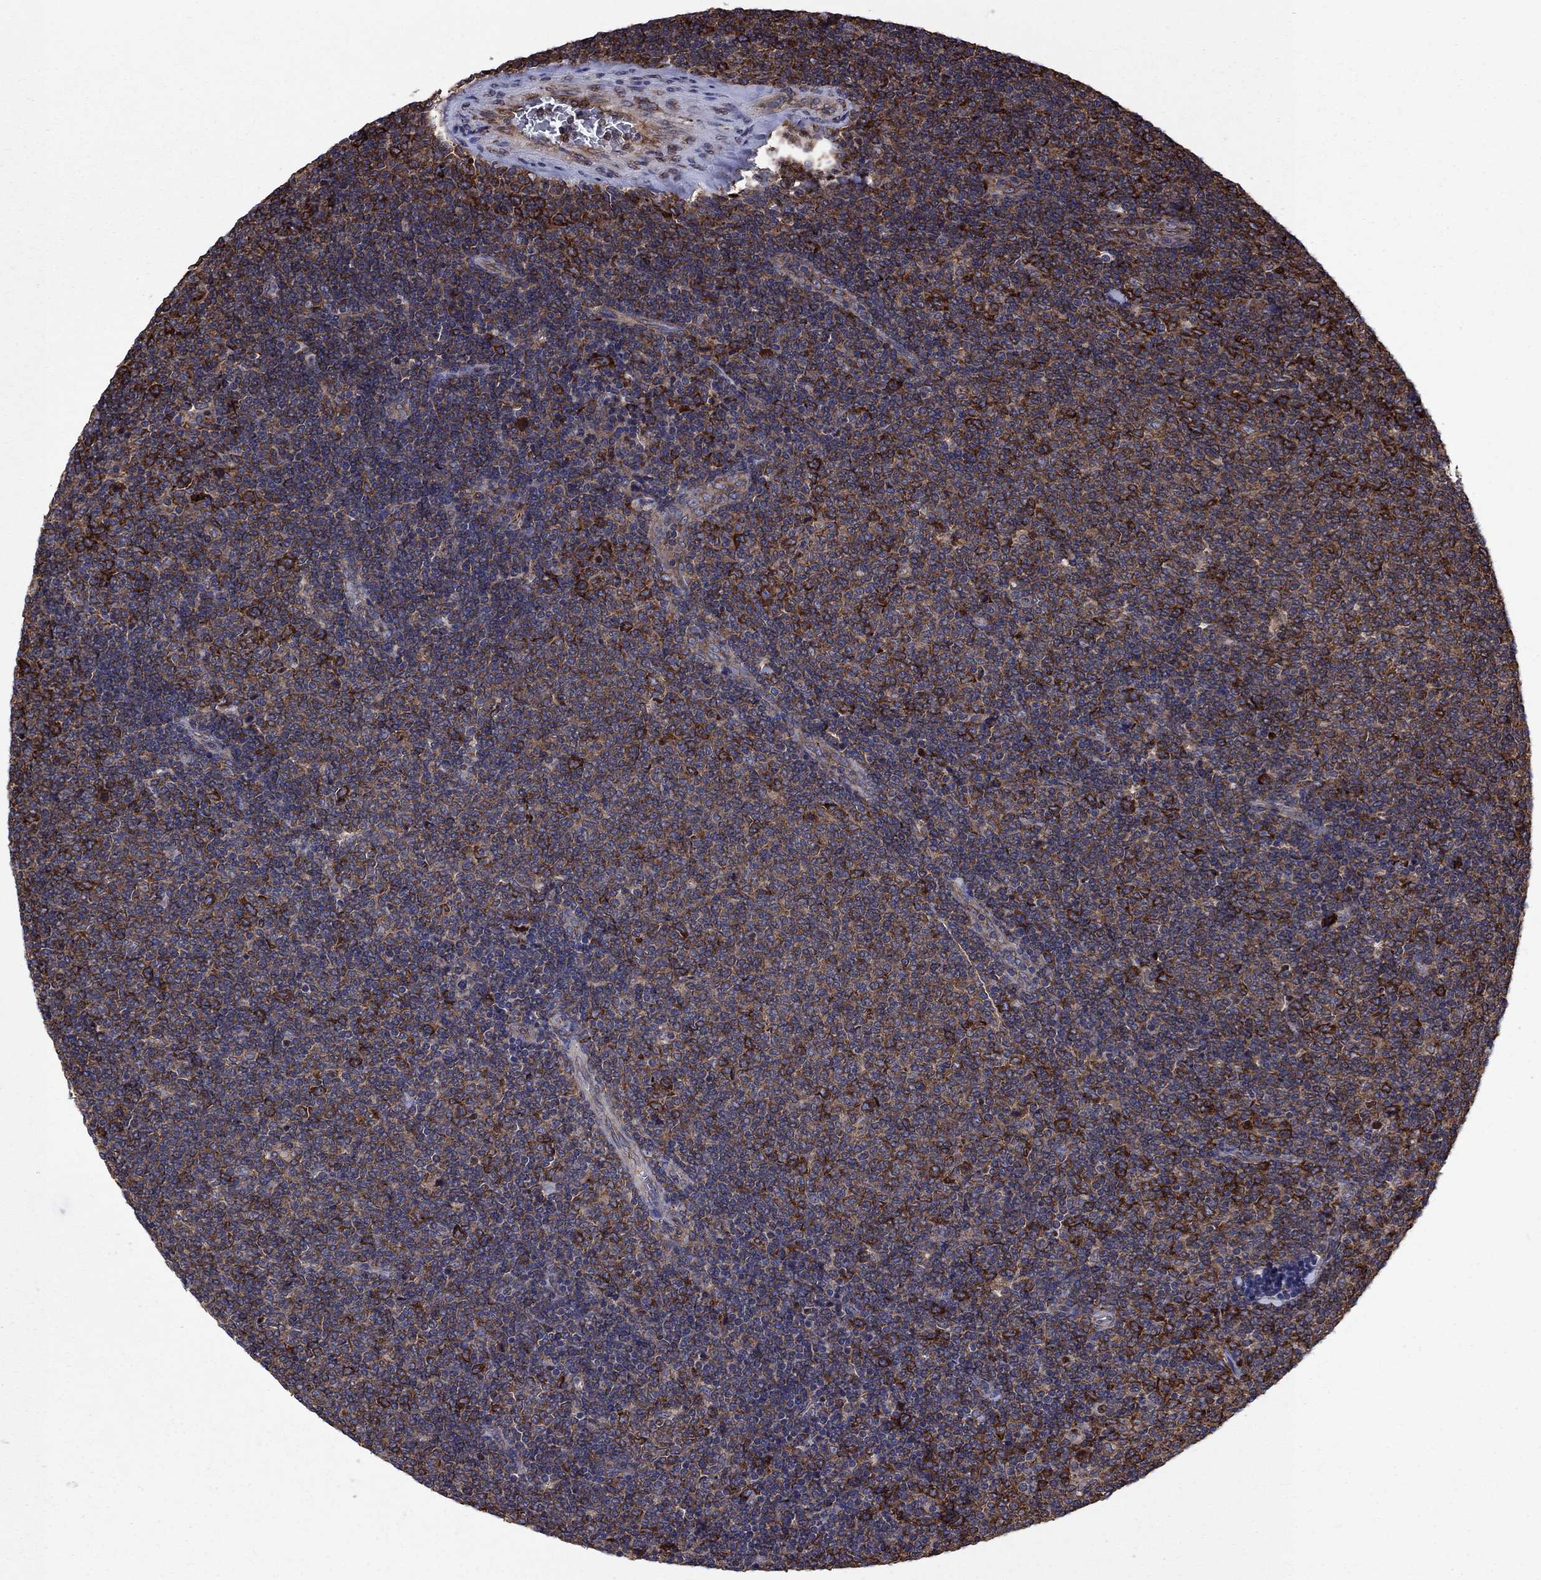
{"staining": {"intensity": "strong", "quantity": "25%-75%", "location": "cytoplasmic/membranous"}, "tissue": "lymphoma", "cell_type": "Tumor cells", "image_type": "cancer", "snomed": [{"axis": "morphology", "description": "Malignant lymphoma, non-Hodgkin's type, Low grade"}, {"axis": "topography", "description": "Lymph node"}], "caption": "Immunohistochemistry micrograph of neoplastic tissue: low-grade malignant lymphoma, non-Hodgkin's type stained using immunohistochemistry (IHC) shows high levels of strong protein expression localized specifically in the cytoplasmic/membranous of tumor cells, appearing as a cytoplasmic/membranous brown color.", "gene": "YBX1", "patient": {"sex": "male", "age": 52}}